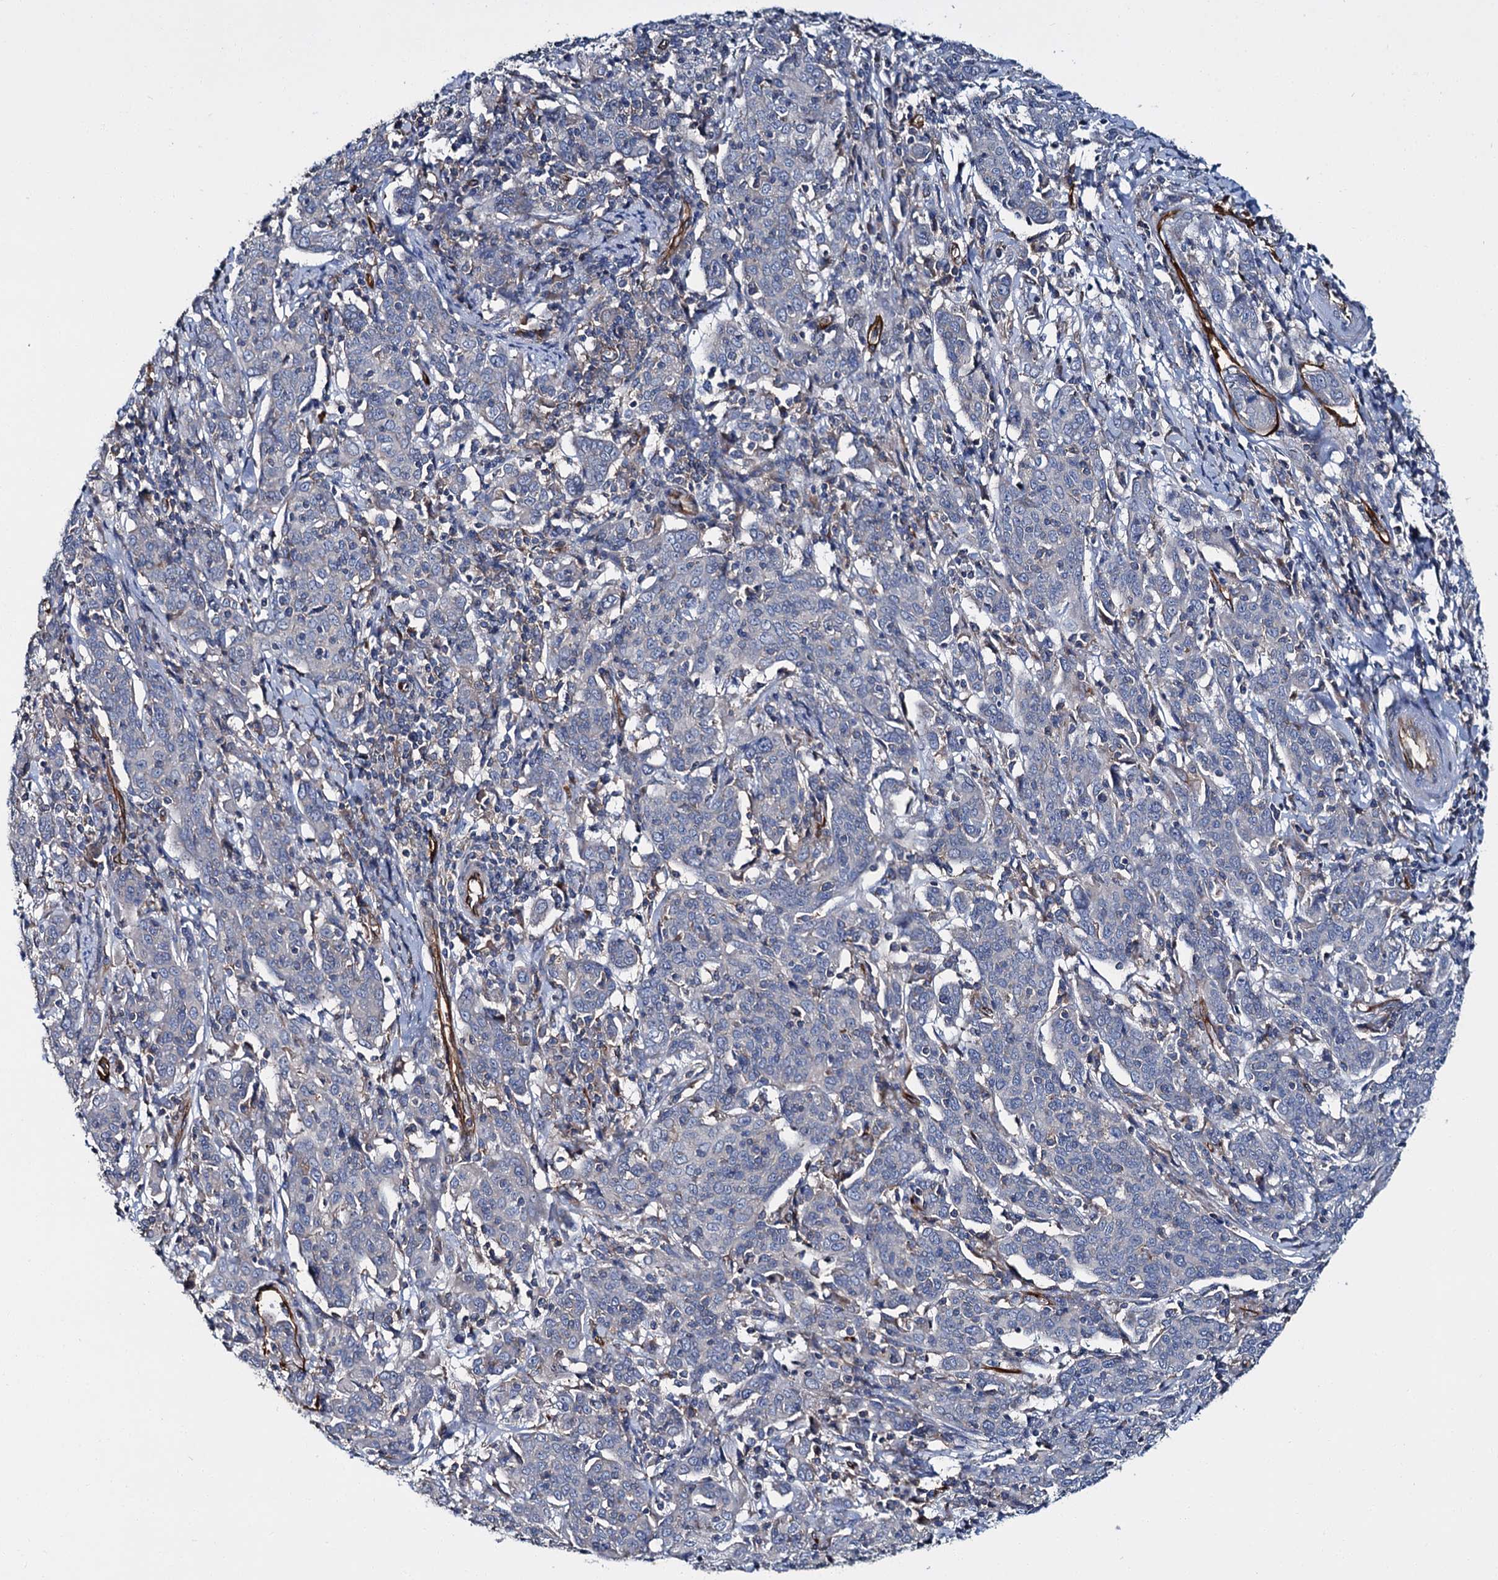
{"staining": {"intensity": "negative", "quantity": "none", "location": "none"}, "tissue": "cervical cancer", "cell_type": "Tumor cells", "image_type": "cancer", "snomed": [{"axis": "morphology", "description": "Squamous cell carcinoma, NOS"}, {"axis": "topography", "description": "Cervix"}], "caption": "Human cervical squamous cell carcinoma stained for a protein using immunohistochemistry (IHC) displays no positivity in tumor cells.", "gene": "CACNA1C", "patient": {"sex": "female", "age": 67}}